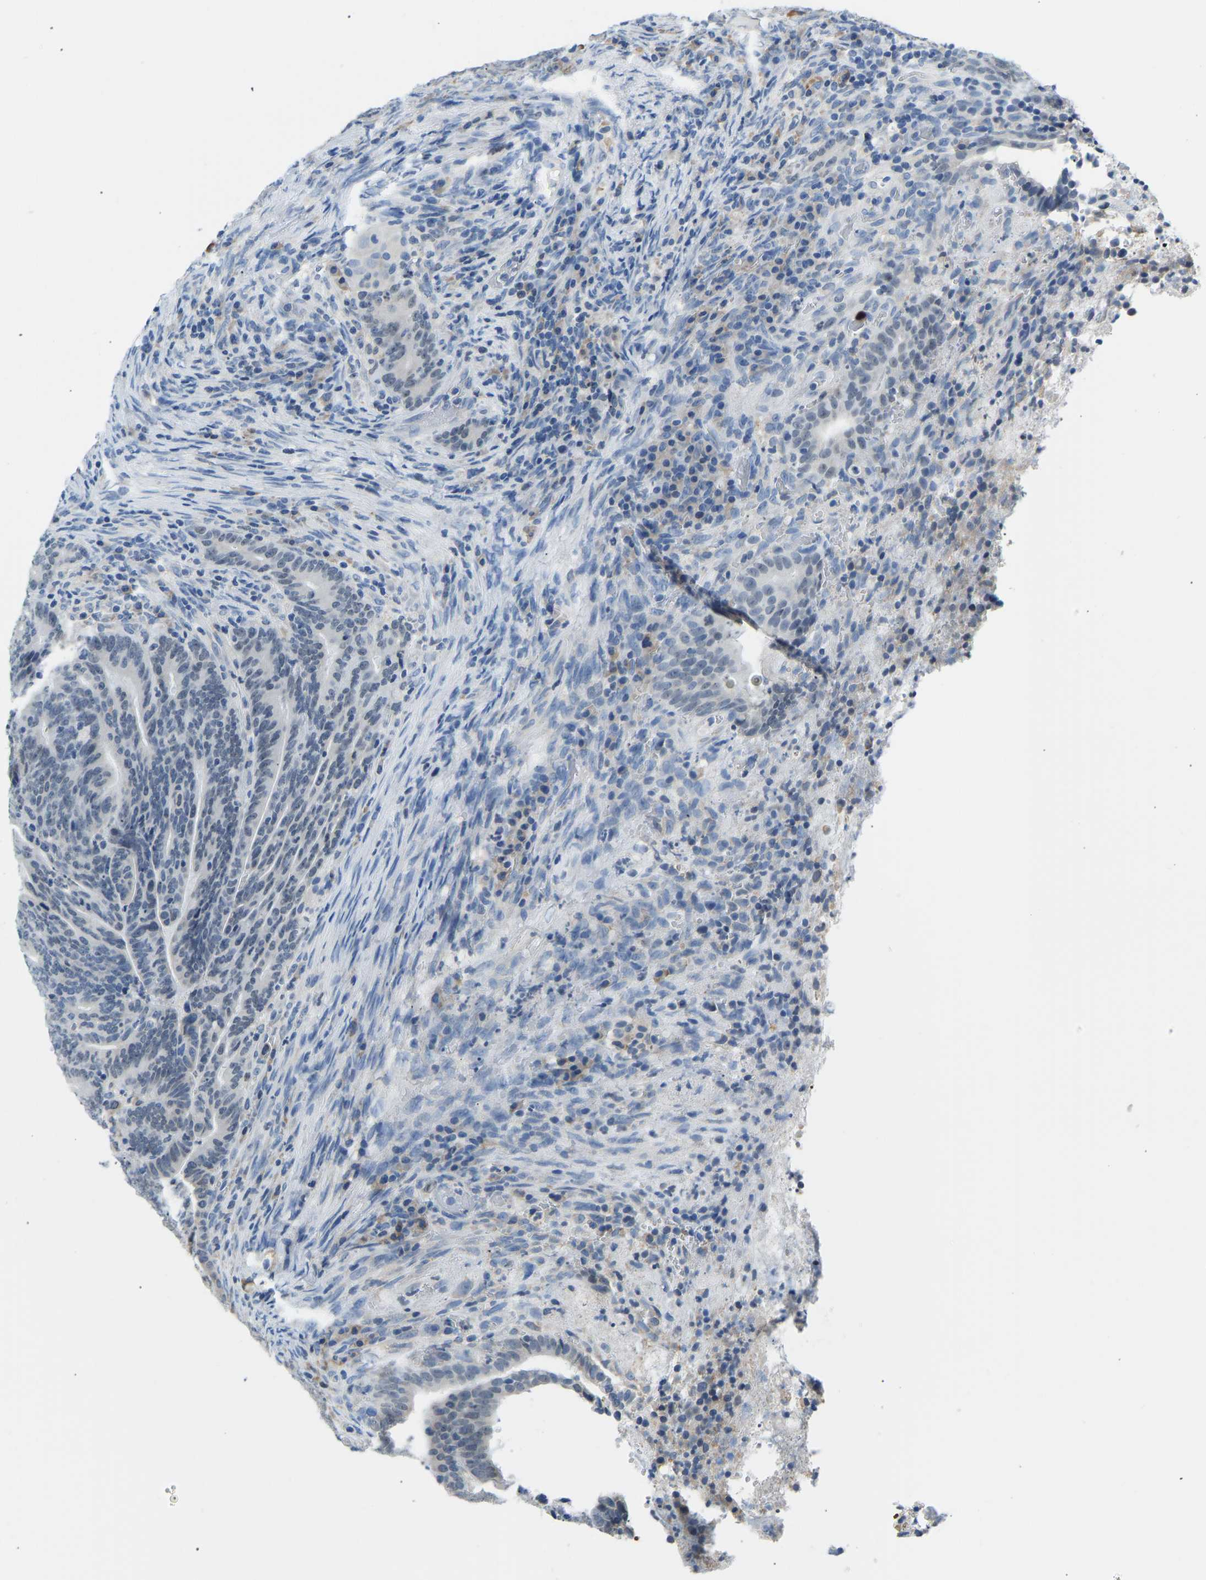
{"staining": {"intensity": "negative", "quantity": "none", "location": "none"}, "tissue": "colorectal cancer", "cell_type": "Tumor cells", "image_type": "cancer", "snomed": [{"axis": "morphology", "description": "Adenocarcinoma, NOS"}, {"axis": "topography", "description": "Colon"}], "caption": "This photomicrograph is of colorectal adenocarcinoma stained with IHC to label a protein in brown with the nuclei are counter-stained blue. There is no positivity in tumor cells.", "gene": "VRK1", "patient": {"sex": "female", "age": 66}}